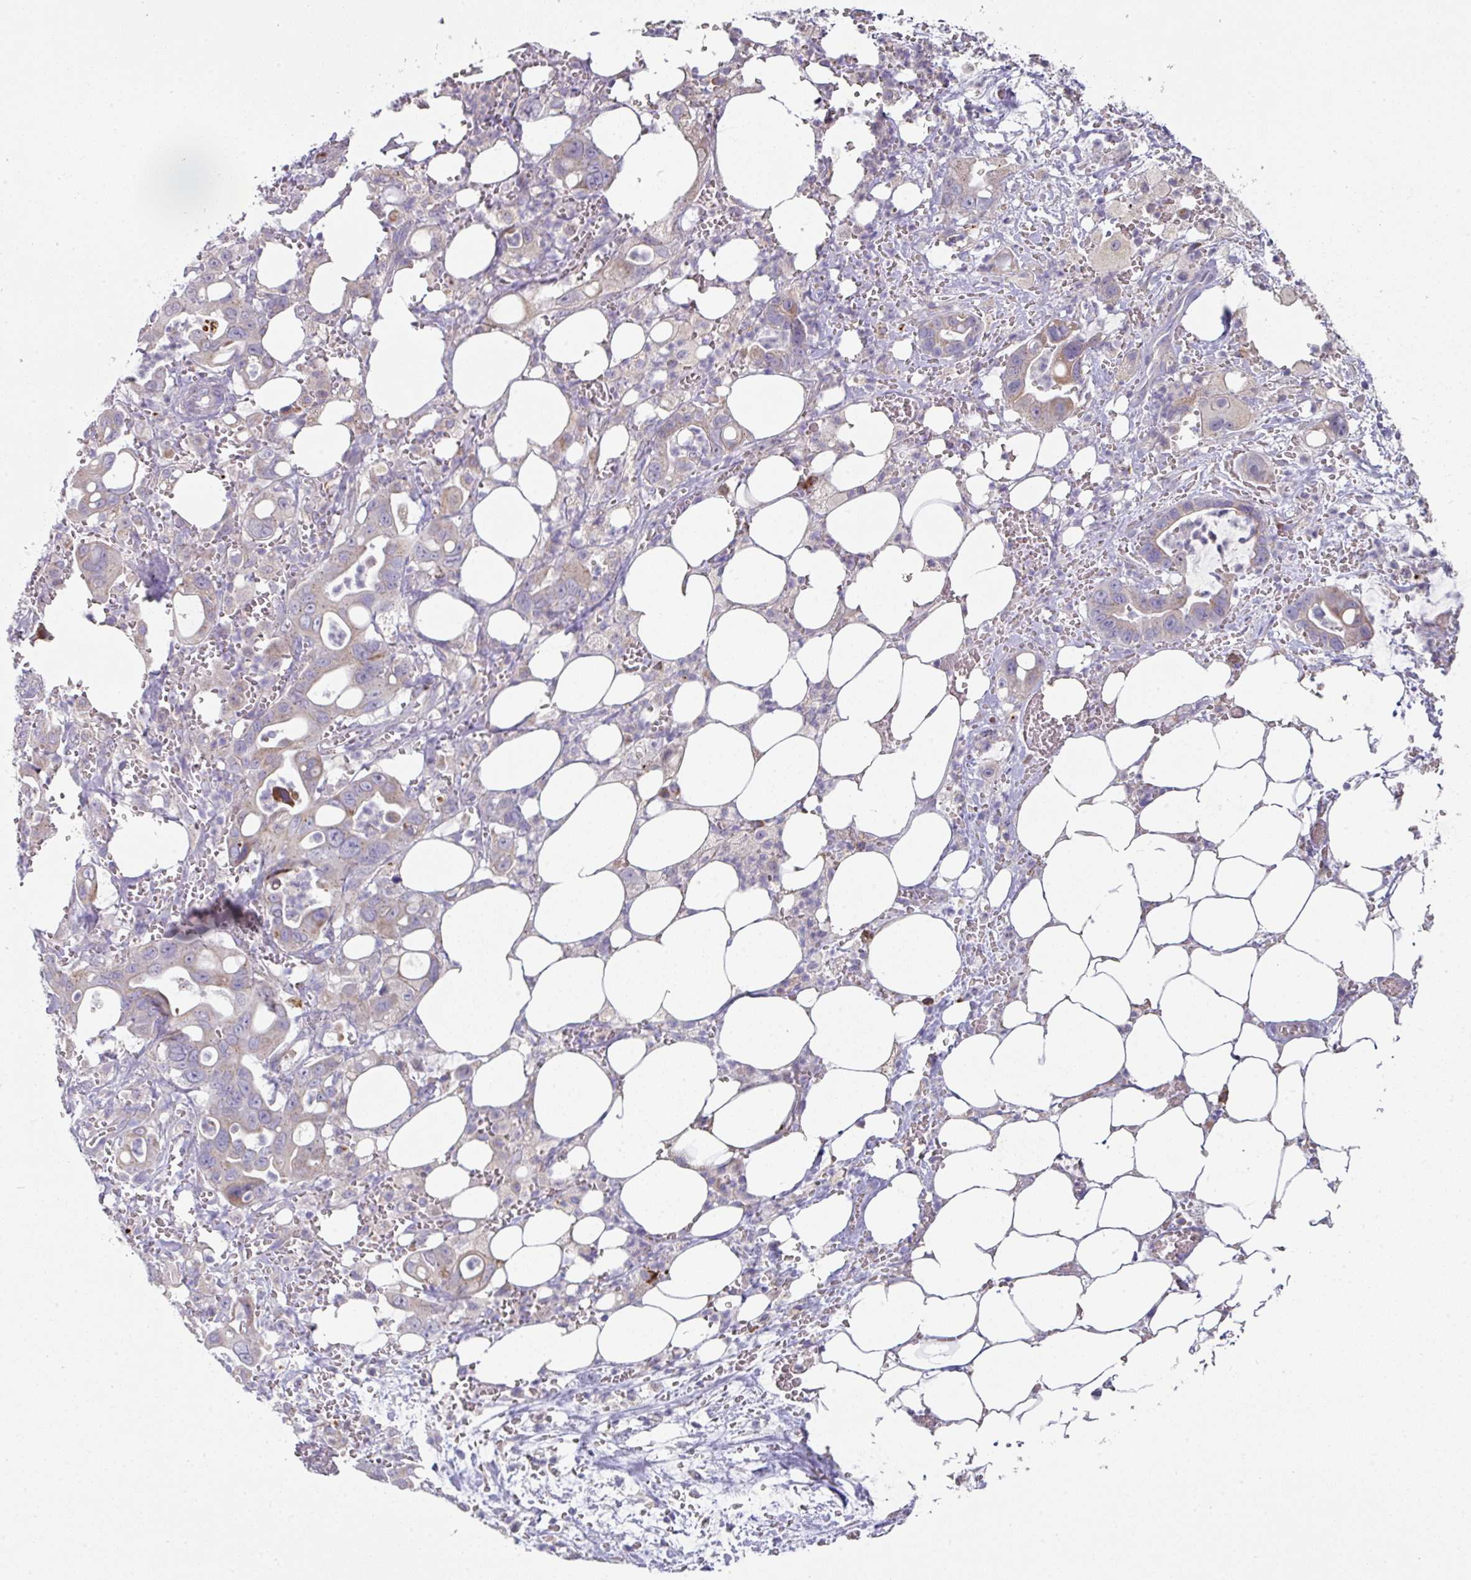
{"staining": {"intensity": "weak", "quantity": "<25%", "location": "cytoplasmic/membranous"}, "tissue": "pancreatic cancer", "cell_type": "Tumor cells", "image_type": "cancer", "snomed": [{"axis": "morphology", "description": "Adenocarcinoma, NOS"}, {"axis": "topography", "description": "Pancreas"}], "caption": "Tumor cells are negative for protein expression in human adenocarcinoma (pancreatic).", "gene": "IL4R", "patient": {"sex": "male", "age": 61}}